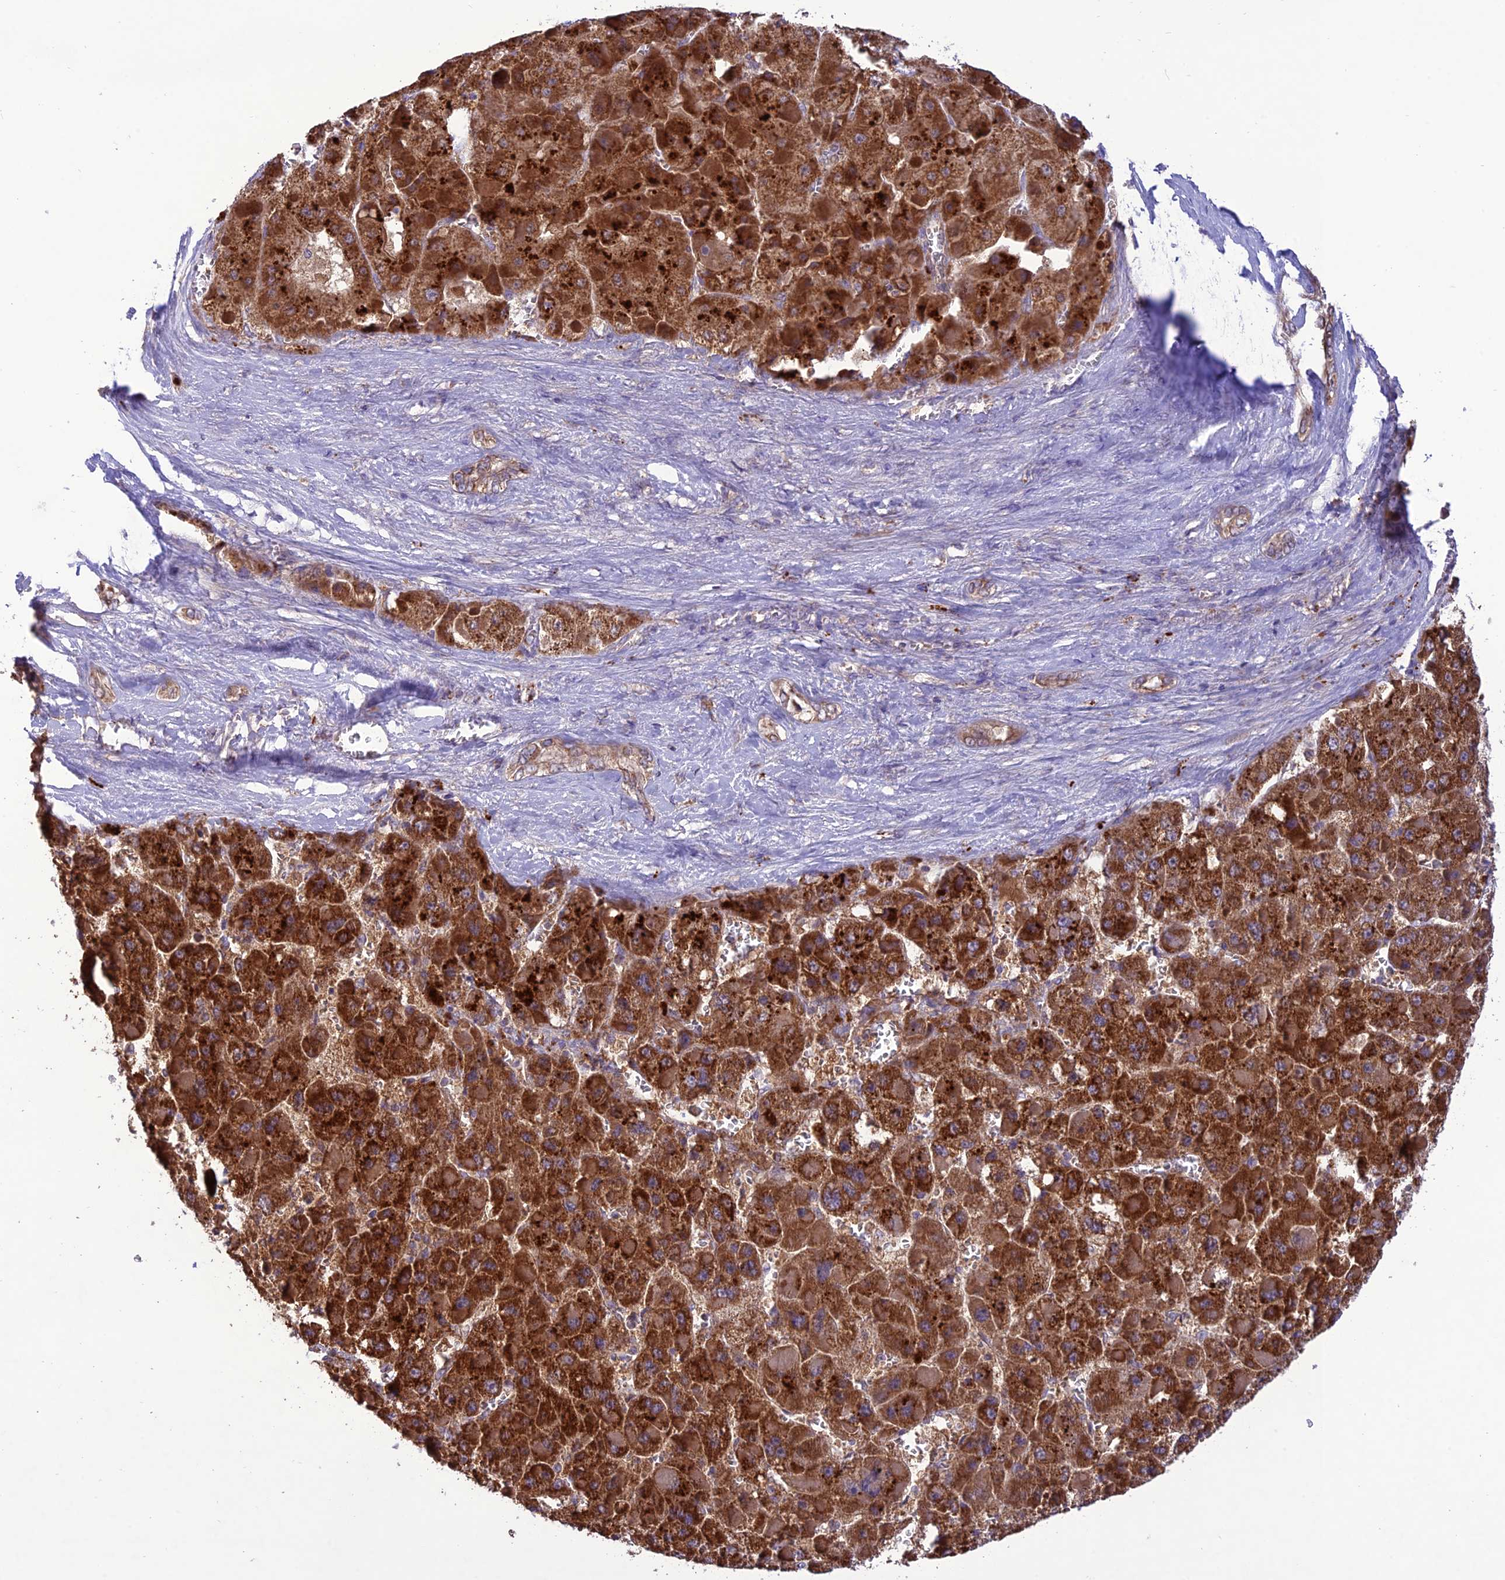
{"staining": {"intensity": "strong", "quantity": ">75%", "location": "cytoplasmic/membranous"}, "tissue": "liver cancer", "cell_type": "Tumor cells", "image_type": "cancer", "snomed": [{"axis": "morphology", "description": "Carcinoma, Hepatocellular, NOS"}, {"axis": "topography", "description": "Liver"}], "caption": "High-magnification brightfield microscopy of hepatocellular carcinoma (liver) stained with DAB (brown) and counterstained with hematoxylin (blue). tumor cells exhibit strong cytoplasmic/membranous positivity is seen in approximately>75% of cells.", "gene": "NDUFAF1", "patient": {"sex": "female", "age": 73}}